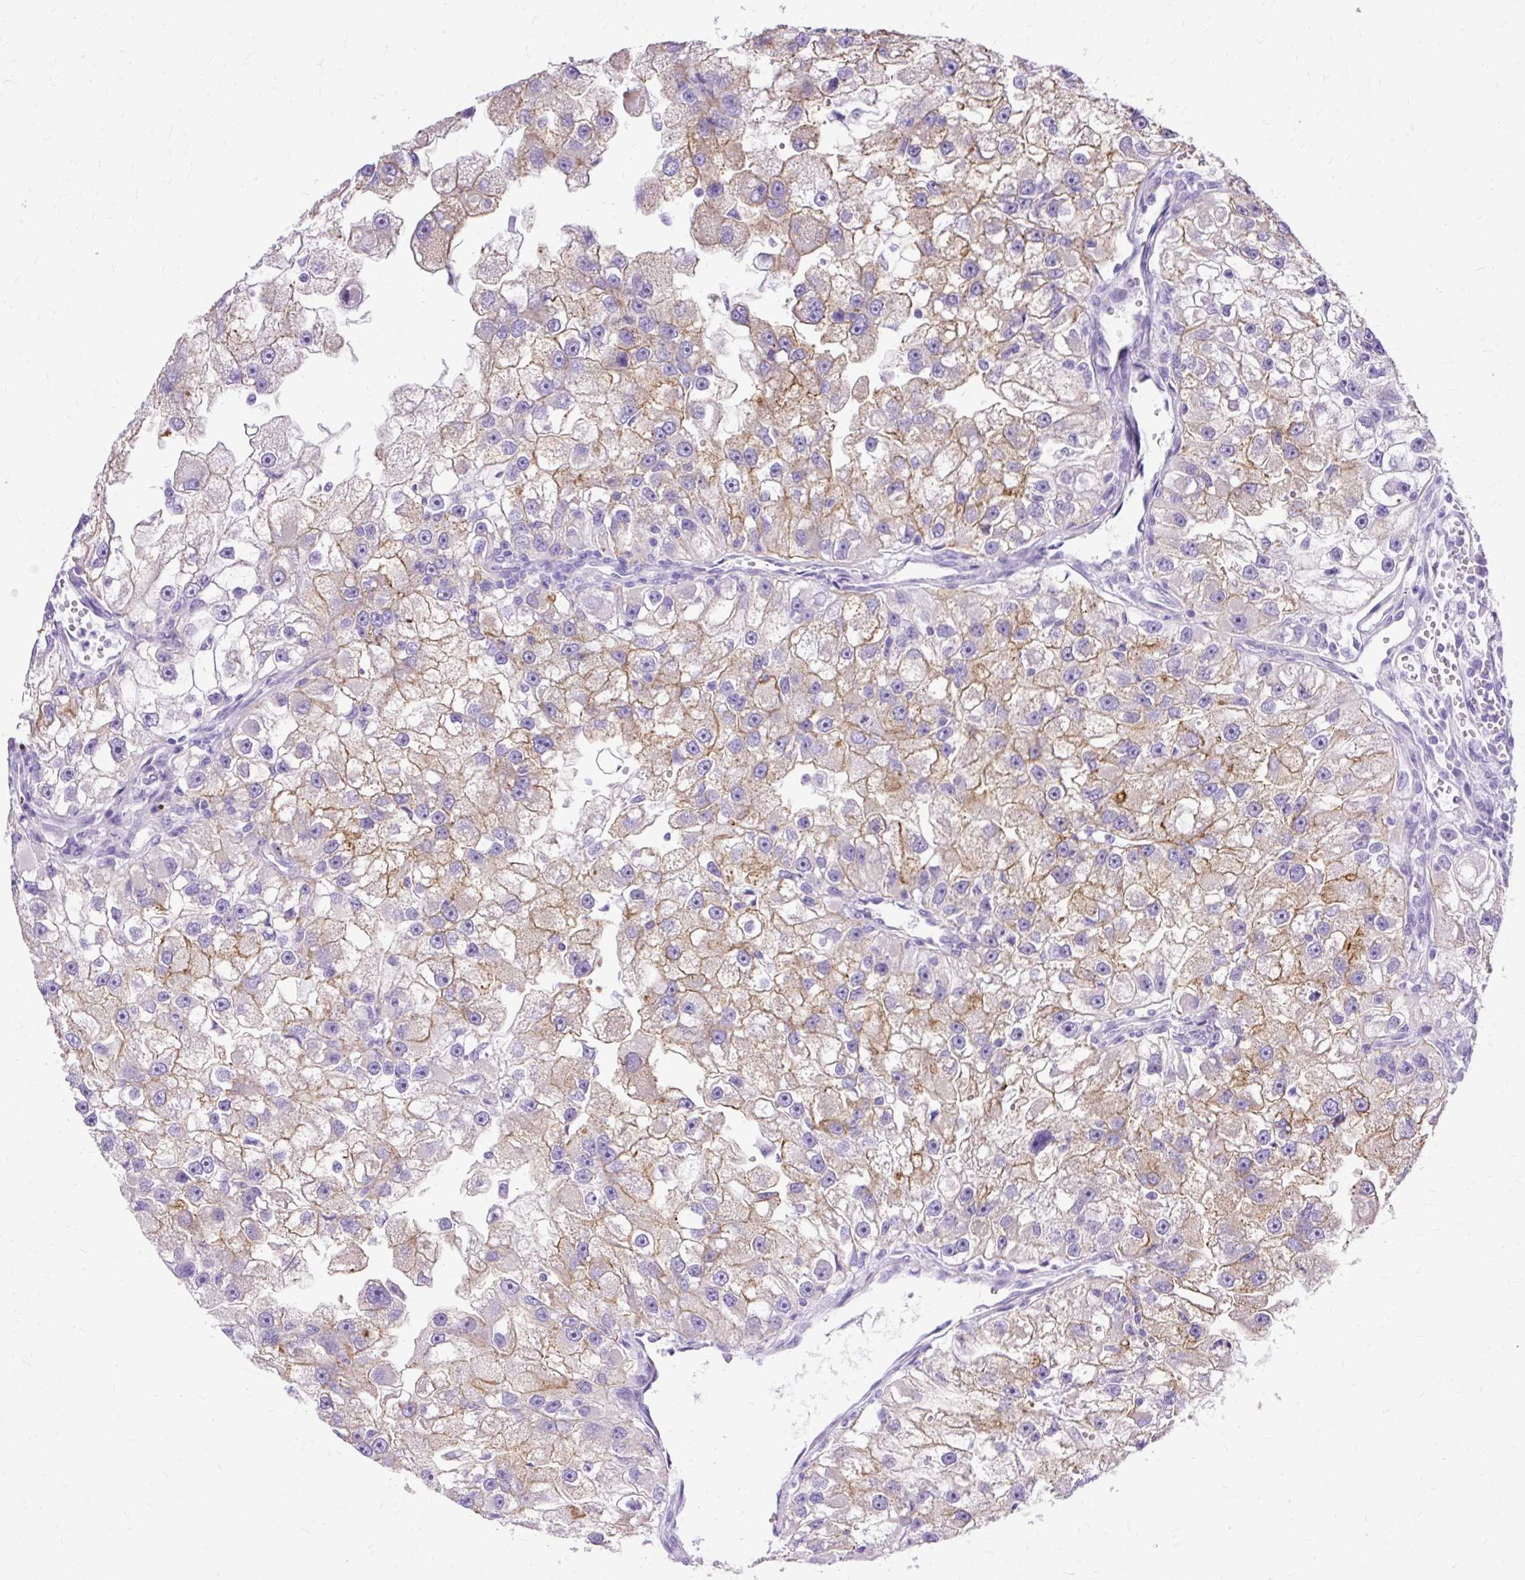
{"staining": {"intensity": "weak", "quantity": "25%-75%", "location": "cytoplasmic/membranous"}, "tissue": "renal cancer", "cell_type": "Tumor cells", "image_type": "cancer", "snomed": [{"axis": "morphology", "description": "Adenocarcinoma, NOS"}, {"axis": "topography", "description": "Kidney"}], "caption": "There is low levels of weak cytoplasmic/membranous expression in tumor cells of adenocarcinoma (renal), as demonstrated by immunohistochemical staining (brown color).", "gene": "MYO6", "patient": {"sex": "male", "age": 63}}